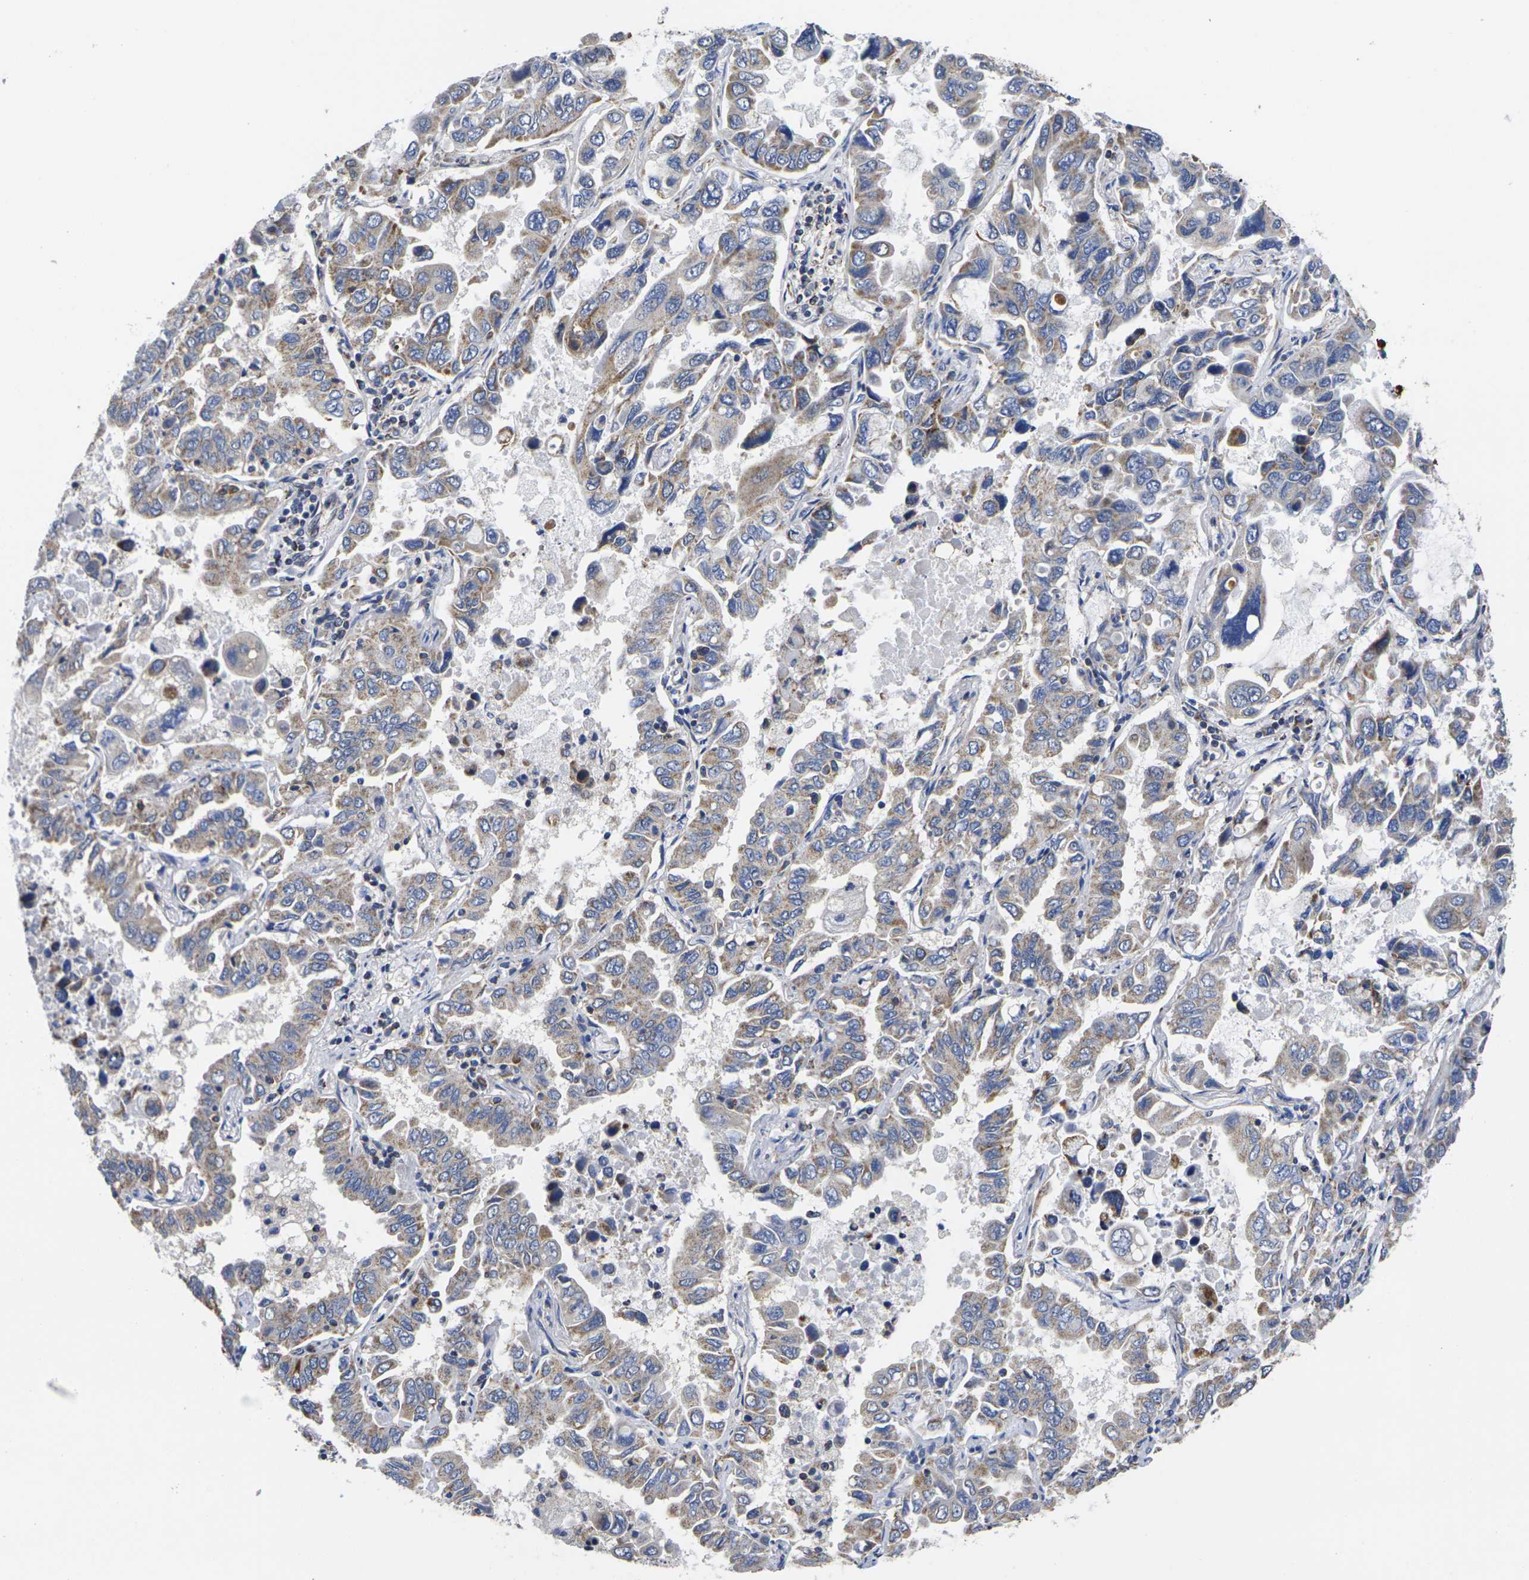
{"staining": {"intensity": "moderate", "quantity": "<25%", "location": "cytoplasmic/membranous"}, "tissue": "lung cancer", "cell_type": "Tumor cells", "image_type": "cancer", "snomed": [{"axis": "morphology", "description": "Adenocarcinoma, NOS"}, {"axis": "topography", "description": "Lung"}], "caption": "Protein analysis of lung cancer (adenocarcinoma) tissue shows moderate cytoplasmic/membranous expression in approximately <25% of tumor cells. The protein is stained brown, and the nuclei are stained in blue (DAB (3,3'-diaminobenzidine) IHC with brightfield microscopy, high magnification).", "gene": "P2RY11", "patient": {"sex": "male", "age": 64}}